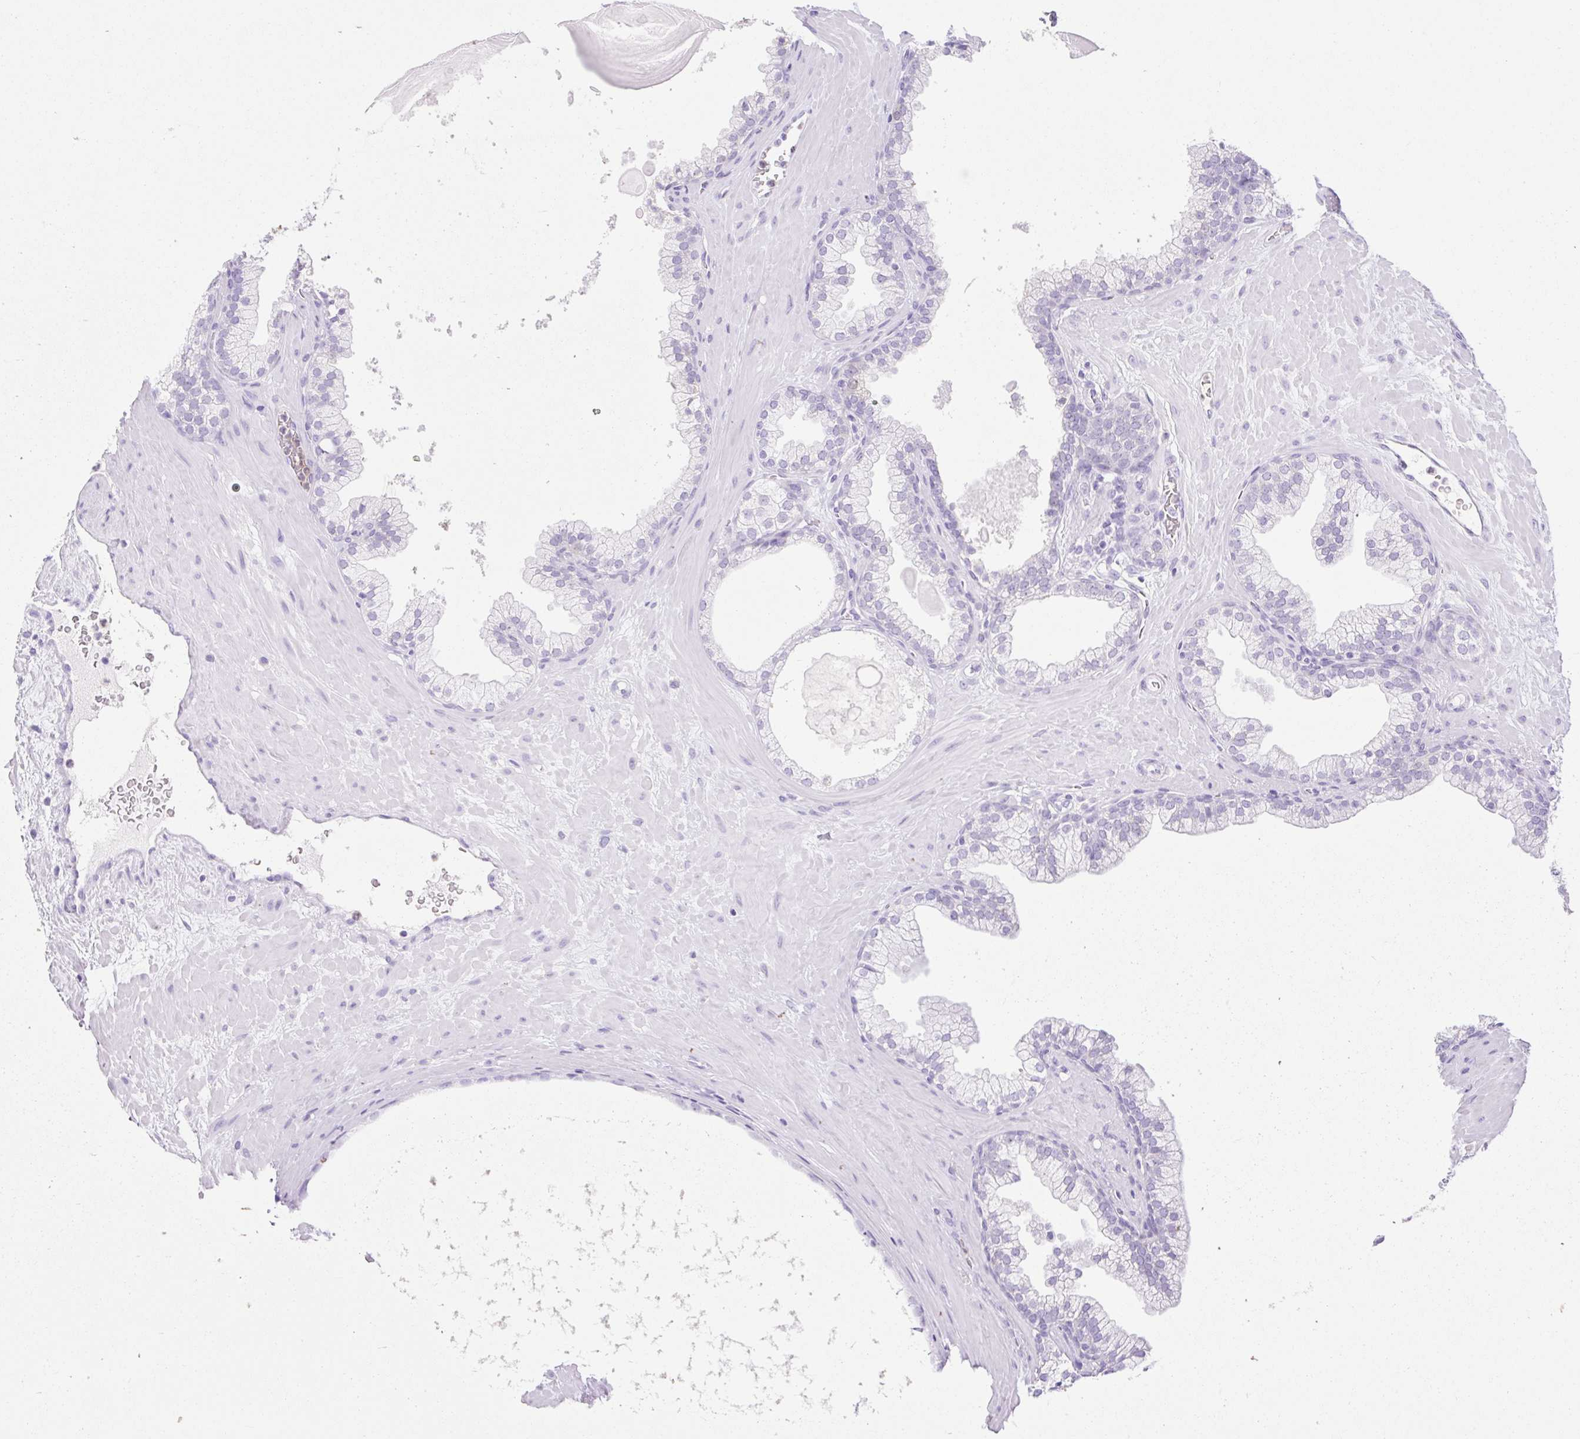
{"staining": {"intensity": "negative", "quantity": "none", "location": "none"}, "tissue": "prostate", "cell_type": "Glandular cells", "image_type": "normal", "snomed": [{"axis": "morphology", "description": "Normal tissue, NOS"}, {"axis": "topography", "description": "Prostate"}, {"axis": "topography", "description": "Peripheral nerve tissue"}], "caption": "High magnification brightfield microscopy of normal prostate stained with DAB (3,3'-diaminobenzidine) (brown) and counterstained with hematoxylin (blue): glandular cells show no significant expression. The staining was performed using DAB (3,3'-diaminobenzidine) to visualize the protein expression in brown, while the nuclei were stained in blue with hematoxylin (Magnification: 20x).", "gene": "SLC25A40", "patient": {"sex": "male", "age": 61}}